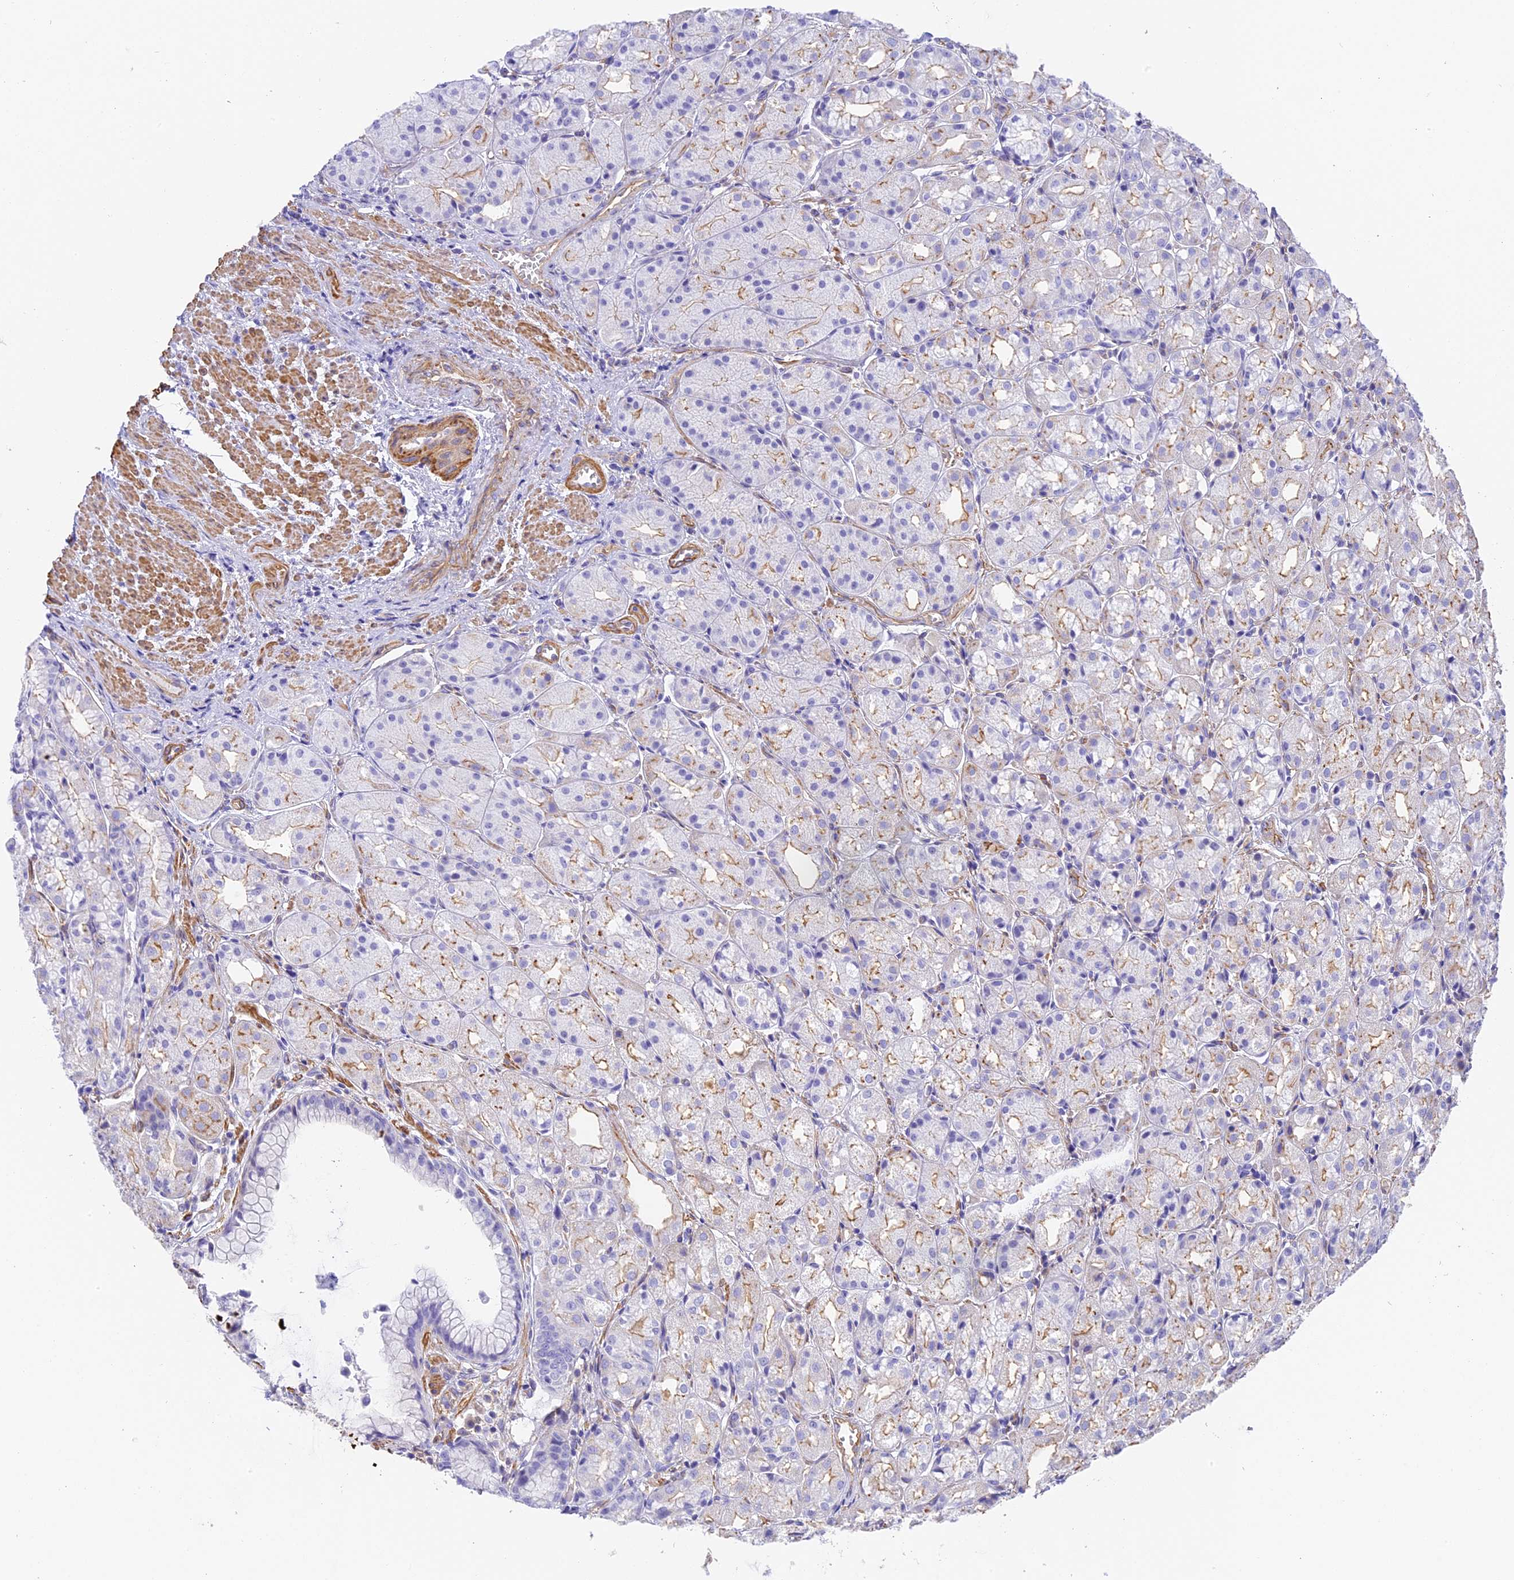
{"staining": {"intensity": "moderate", "quantity": "<25%", "location": "cytoplasmic/membranous"}, "tissue": "stomach", "cell_type": "Glandular cells", "image_type": "normal", "snomed": [{"axis": "morphology", "description": "Normal tissue, NOS"}, {"axis": "topography", "description": "Stomach, upper"}], "caption": "Glandular cells display low levels of moderate cytoplasmic/membranous expression in about <25% of cells in unremarkable human stomach. Immunohistochemistry (ihc) stains the protein in brown and the nuclei are stained blue.", "gene": "HOMER3", "patient": {"sex": "male", "age": 72}}